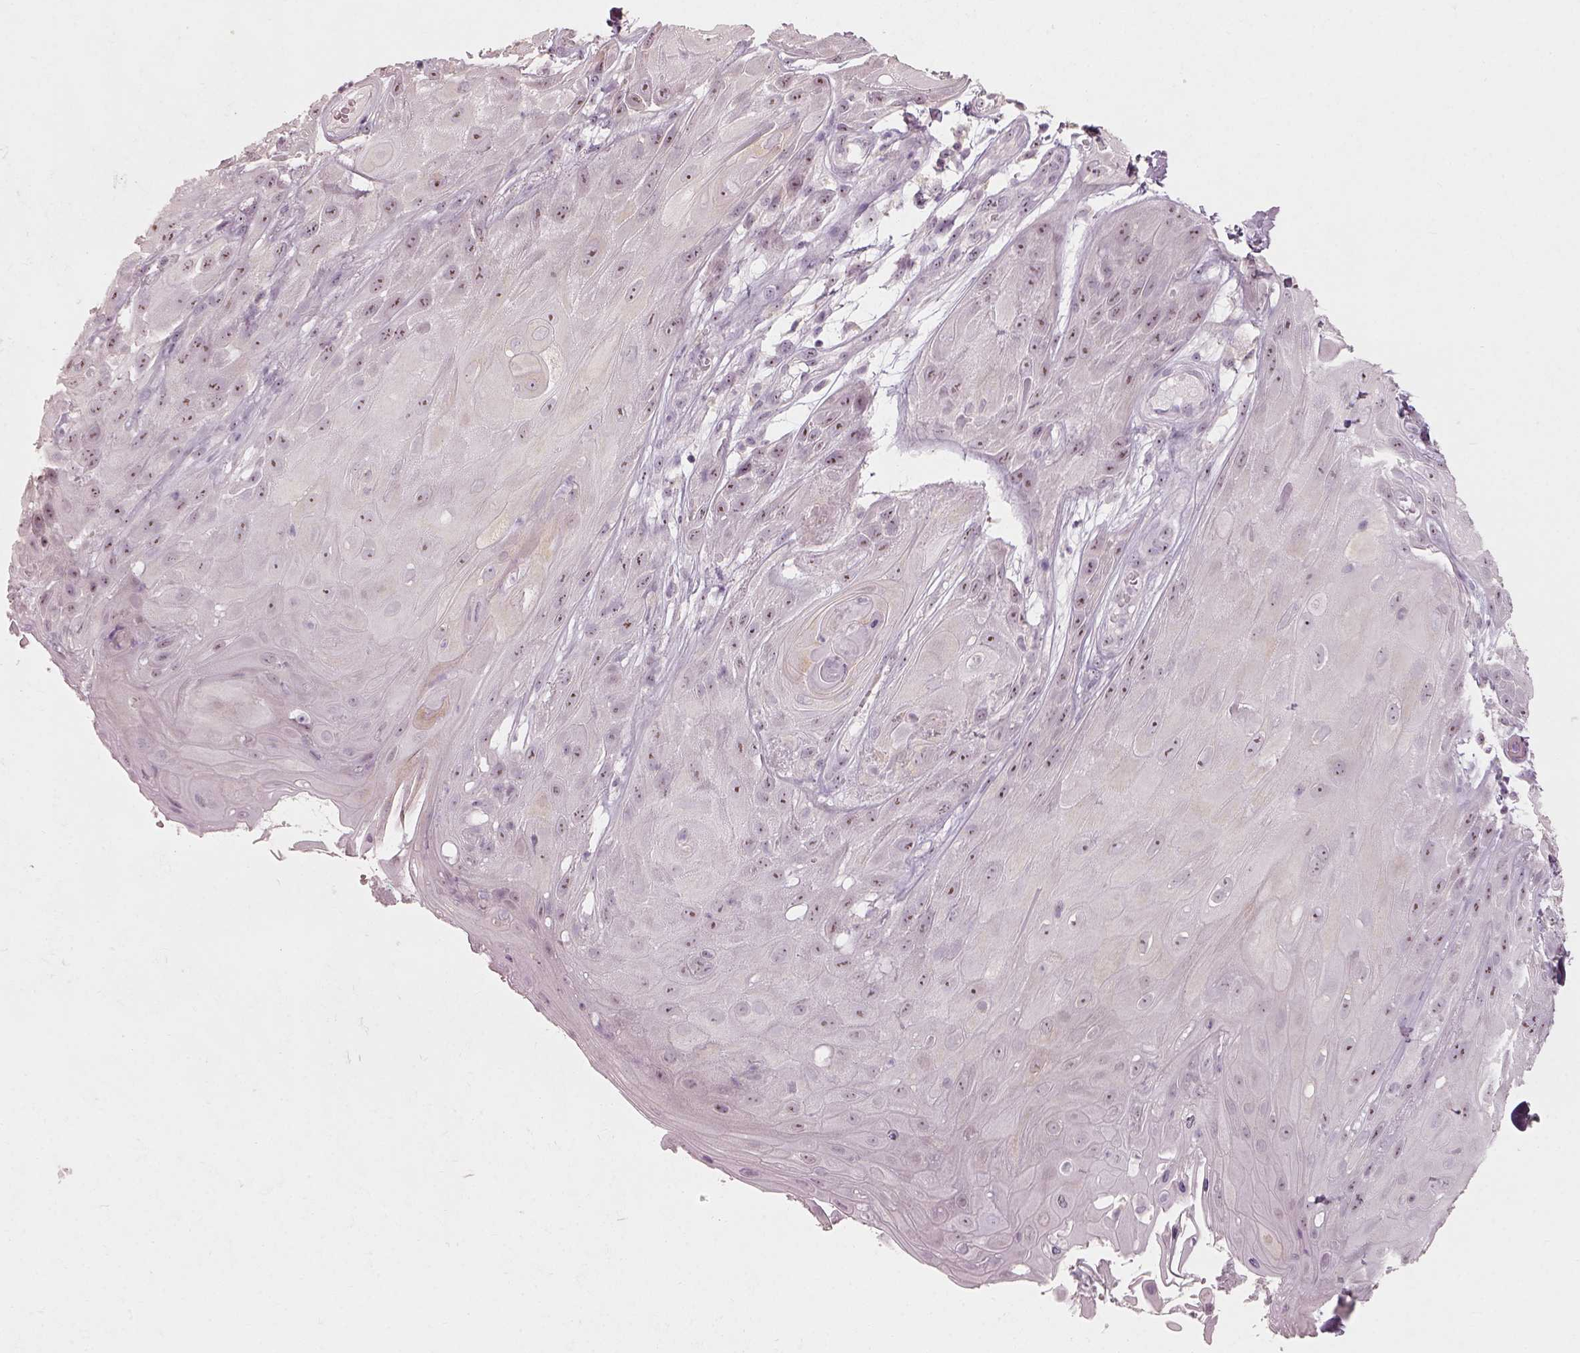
{"staining": {"intensity": "weak", "quantity": ">75%", "location": "nuclear"}, "tissue": "skin cancer", "cell_type": "Tumor cells", "image_type": "cancer", "snomed": [{"axis": "morphology", "description": "Squamous cell carcinoma, NOS"}, {"axis": "topography", "description": "Skin"}], "caption": "Protein analysis of skin squamous cell carcinoma tissue shows weak nuclear positivity in about >75% of tumor cells.", "gene": "CDS1", "patient": {"sex": "male", "age": 62}}